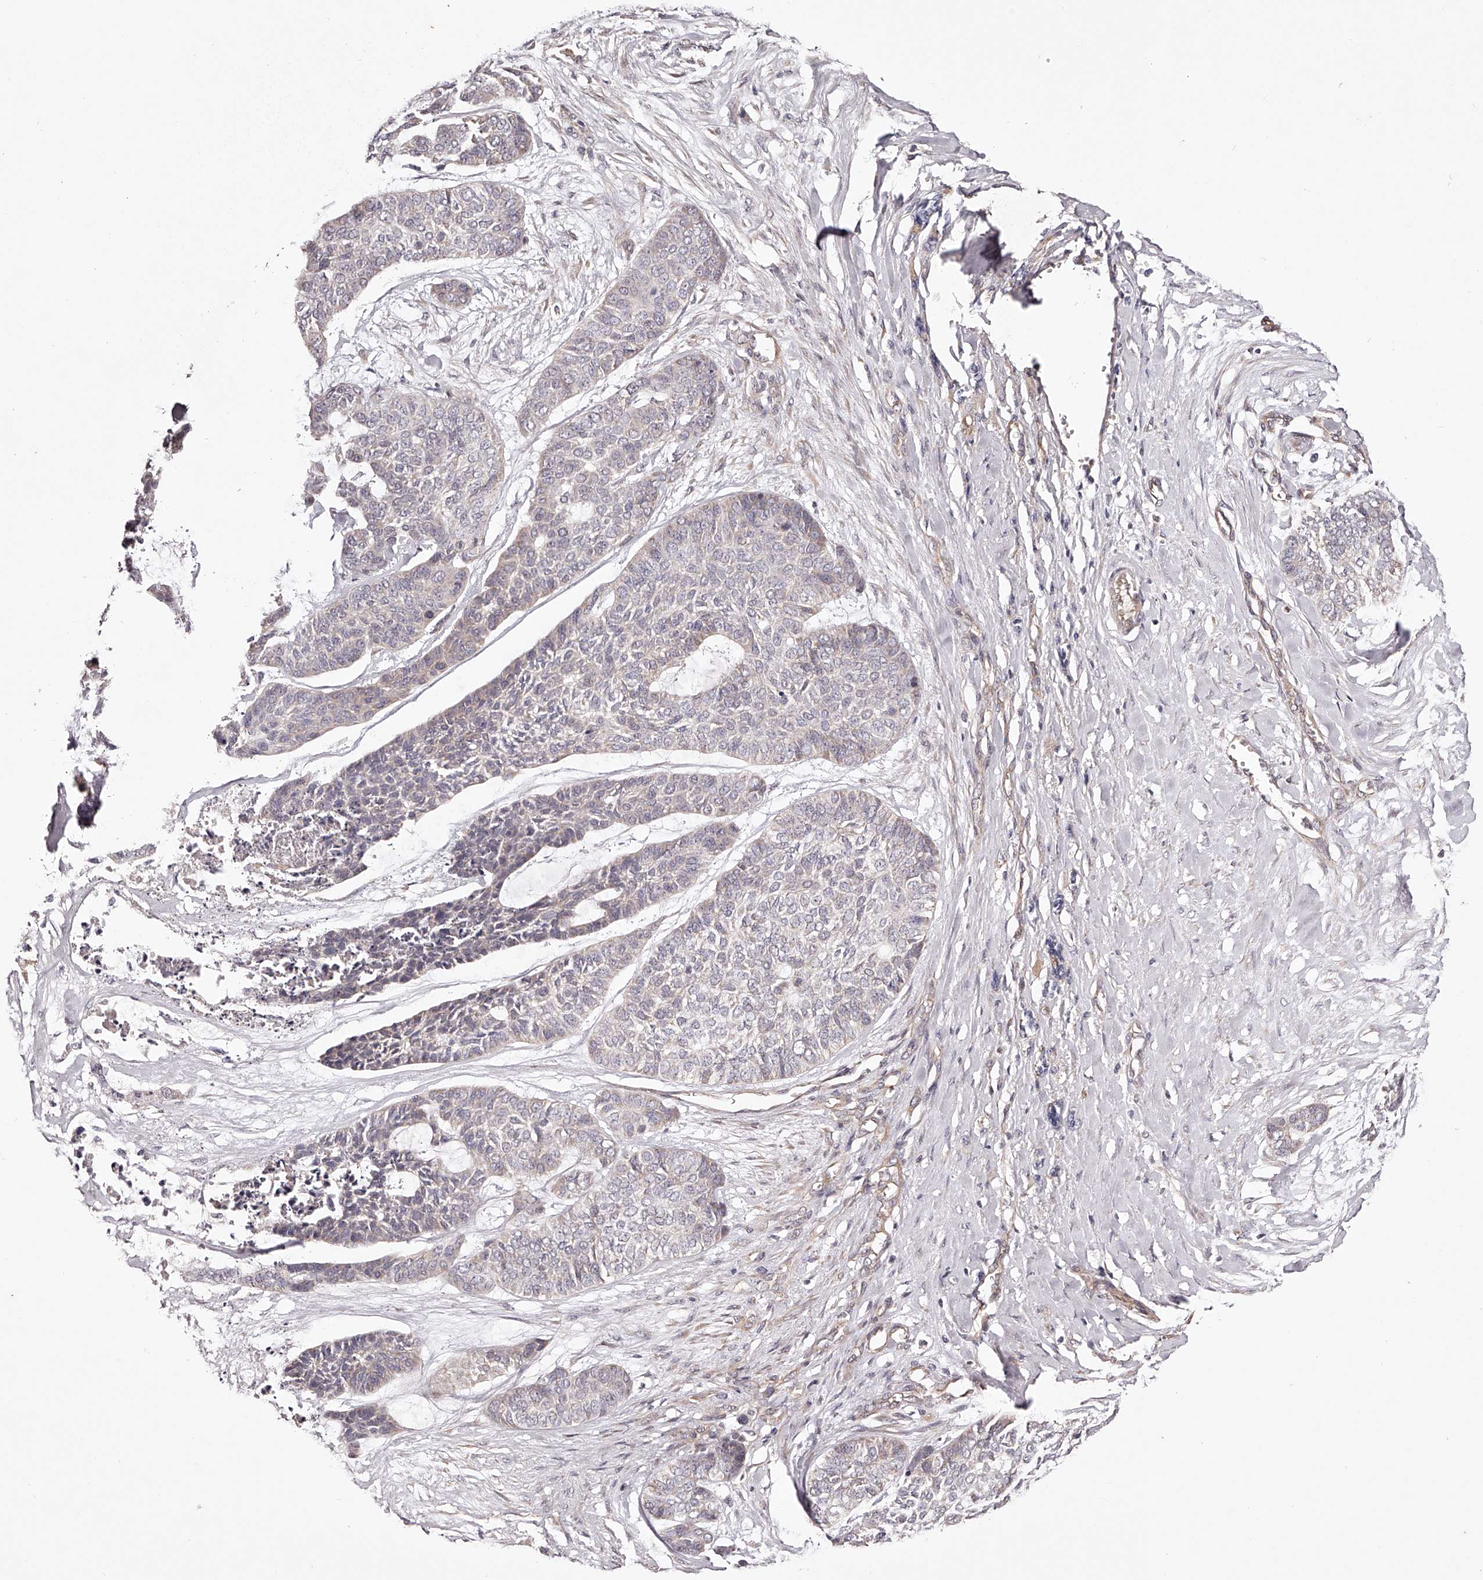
{"staining": {"intensity": "negative", "quantity": "none", "location": "none"}, "tissue": "skin cancer", "cell_type": "Tumor cells", "image_type": "cancer", "snomed": [{"axis": "morphology", "description": "Basal cell carcinoma"}, {"axis": "topography", "description": "Skin"}], "caption": "This is a histopathology image of immunohistochemistry staining of basal cell carcinoma (skin), which shows no staining in tumor cells.", "gene": "USP21", "patient": {"sex": "female", "age": 64}}